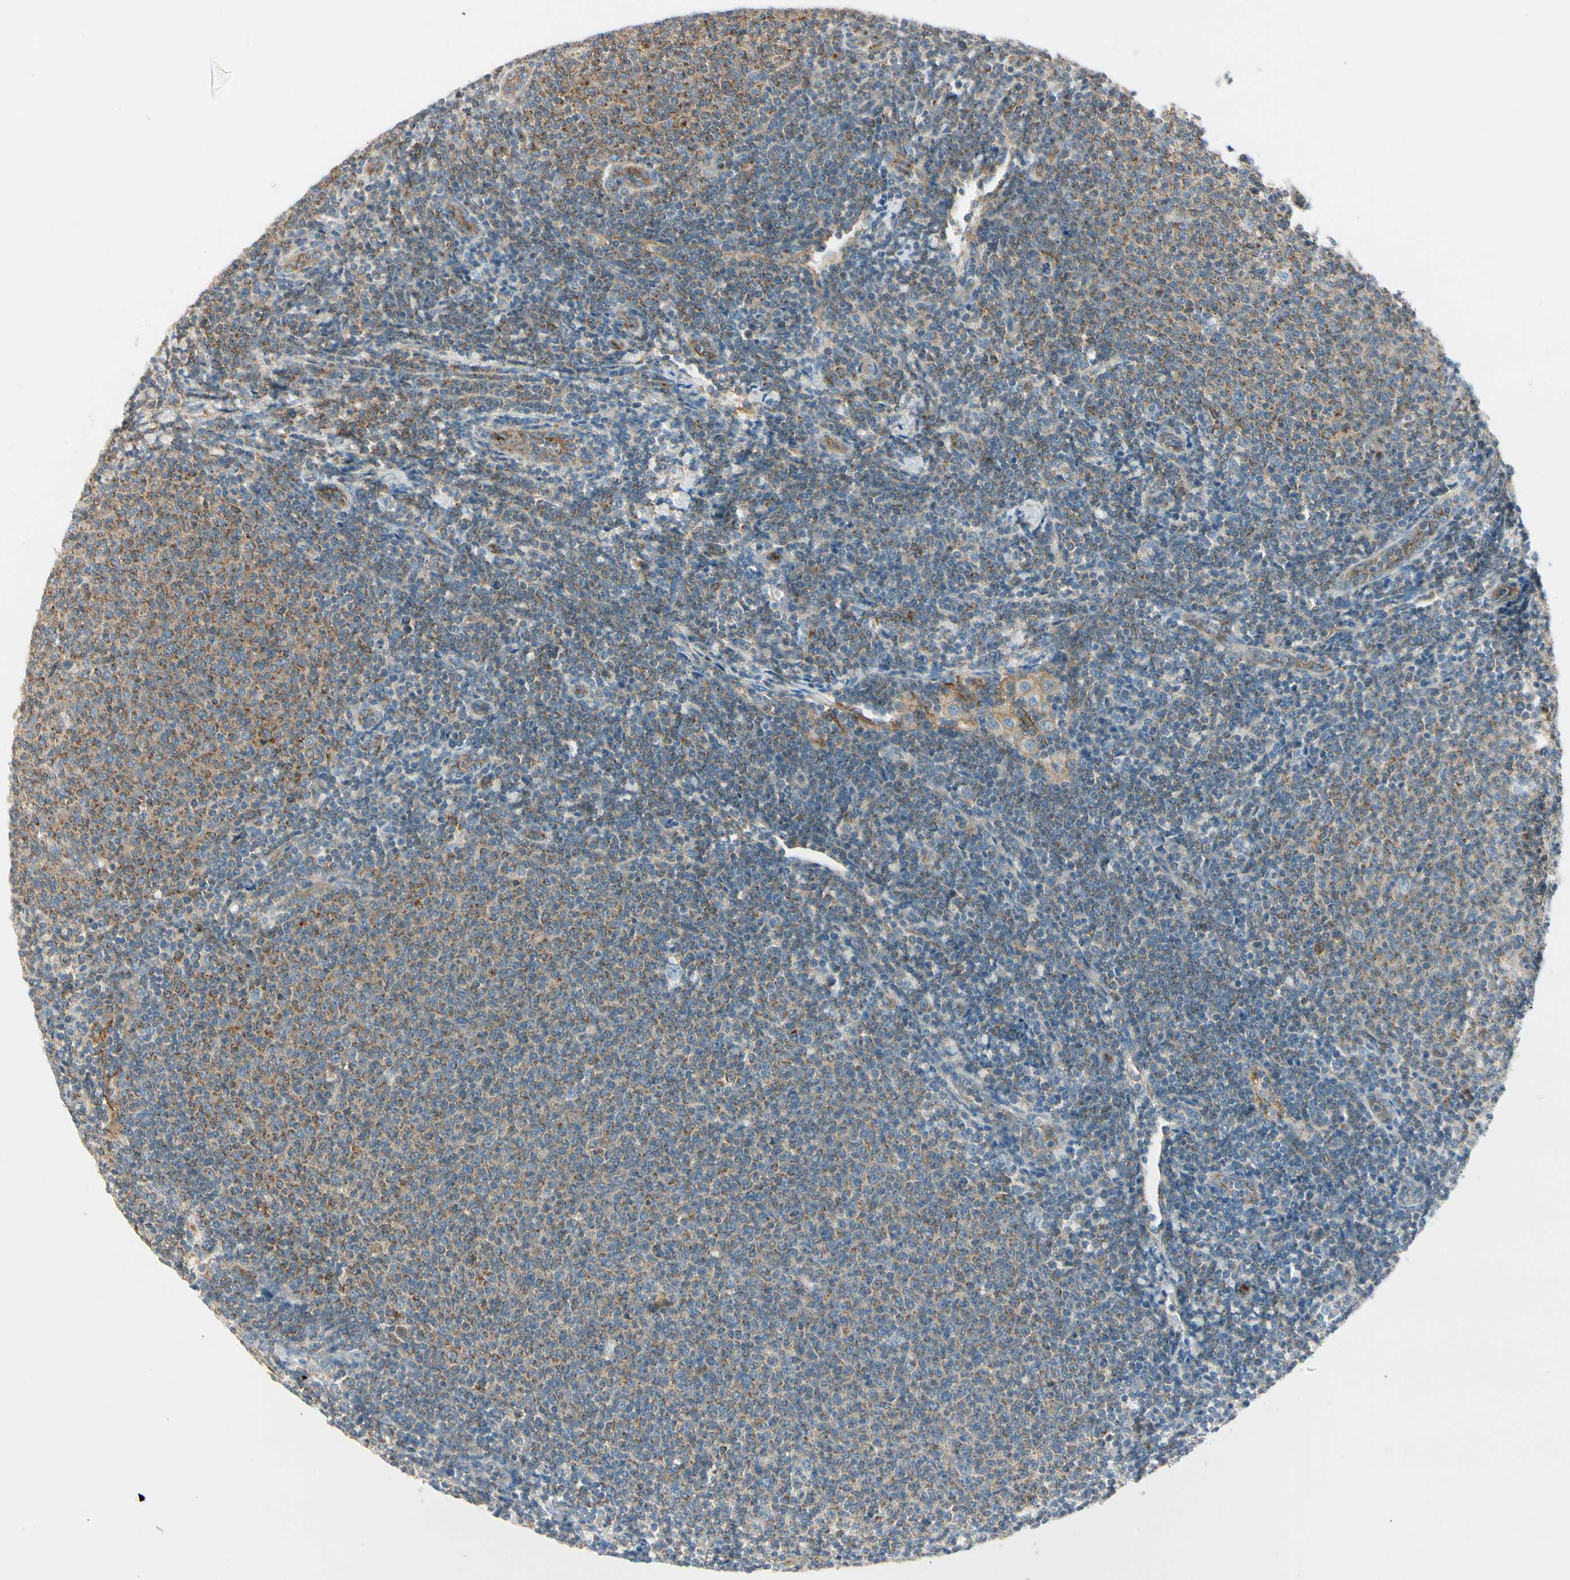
{"staining": {"intensity": "weak", "quantity": "<25%", "location": "cytoplasmic/membranous"}, "tissue": "lymphoma", "cell_type": "Tumor cells", "image_type": "cancer", "snomed": [{"axis": "morphology", "description": "Malignant lymphoma, non-Hodgkin's type, Low grade"}, {"axis": "topography", "description": "Lymph node"}], "caption": "High power microscopy photomicrograph of an immunohistochemistry (IHC) micrograph of malignant lymphoma, non-Hodgkin's type (low-grade), revealing no significant positivity in tumor cells.", "gene": "AGFG1", "patient": {"sex": "male", "age": 66}}